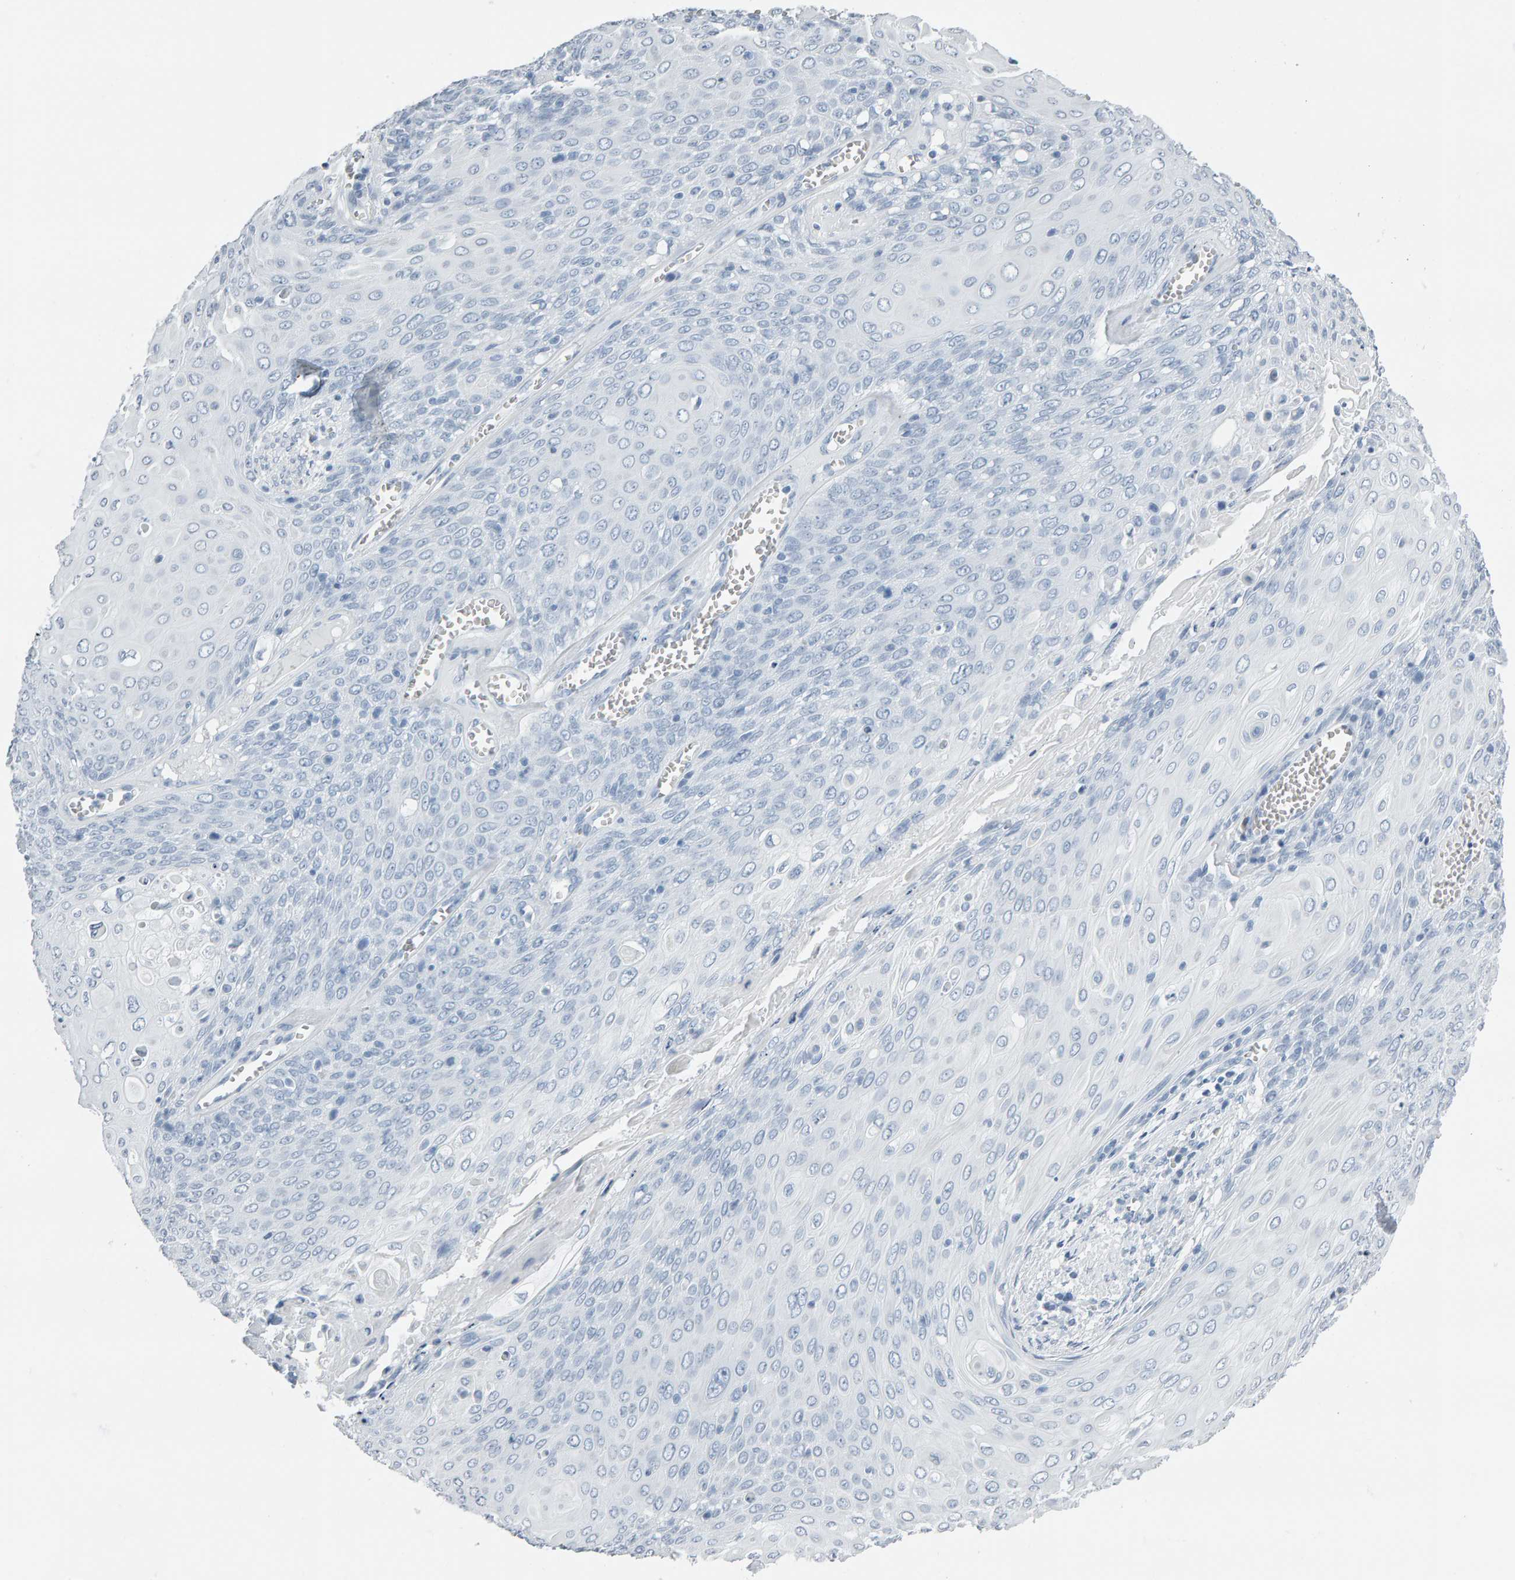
{"staining": {"intensity": "negative", "quantity": "none", "location": "none"}, "tissue": "cervical cancer", "cell_type": "Tumor cells", "image_type": "cancer", "snomed": [{"axis": "morphology", "description": "Squamous cell carcinoma, NOS"}, {"axis": "topography", "description": "Cervix"}], "caption": "Immunohistochemistry (IHC) of human cervical squamous cell carcinoma demonstrates no positivity in tumor cells.", "gene": "SPACA3", "patient": {"sex": "female", "age": 39}}